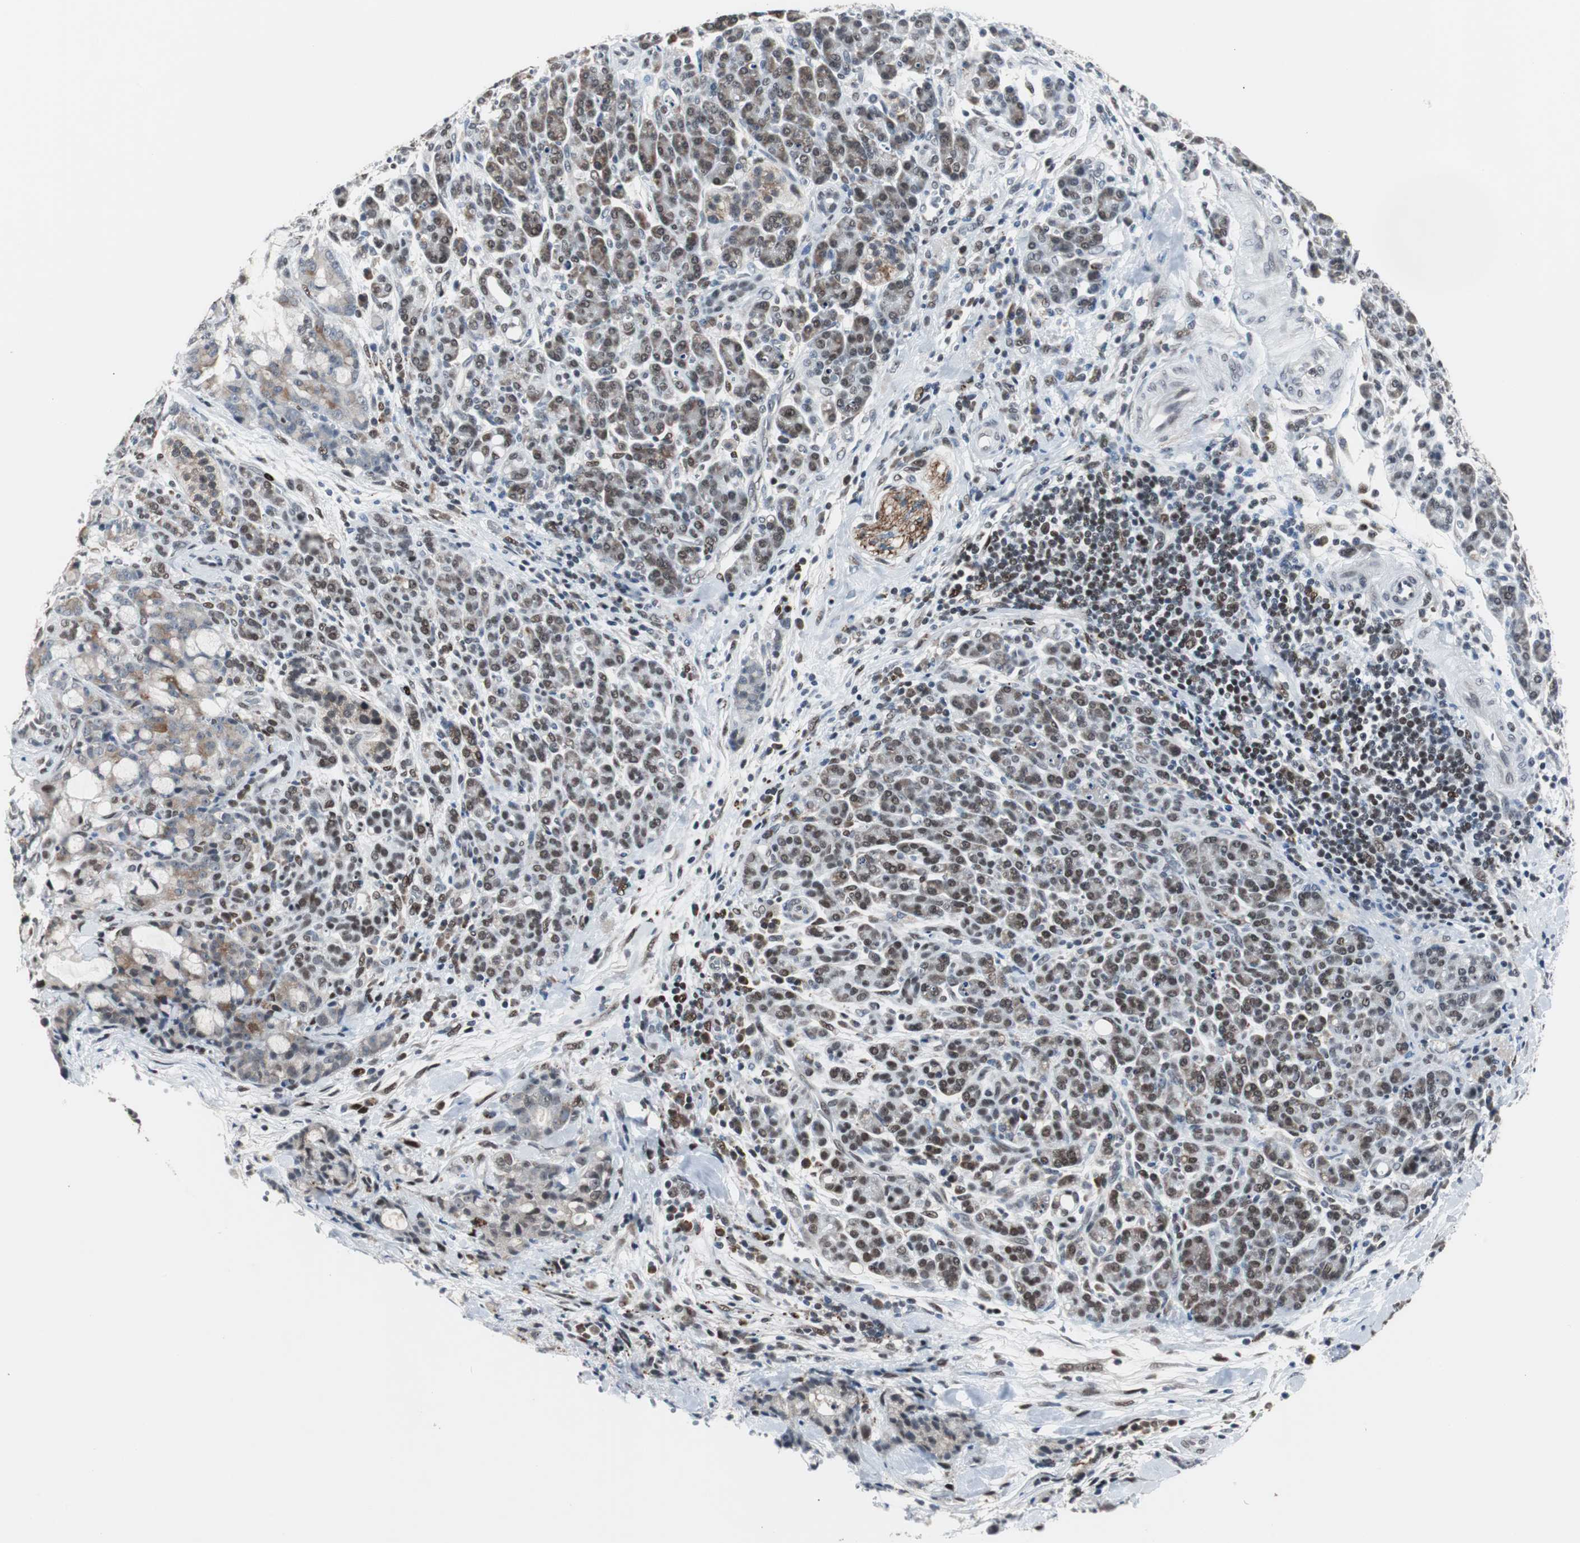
{"staining": {"intensity": "moderate", "quantity": ">75%", "location": "nuclear"}, "tissue": "pancreatic cancer", "cell_type": "Tumor cells", "image_type": "cancer", "snomed": [{"axis": "morphology", "description": "Adenocarcinoma, NOS"}, {"axis": "topography", "description": "Pancreas"}], "caption": "Protein expression analysis of human pancreatic adenocarcinoma reveals moderate nuclear staining in about >75% of tumor cells.", "gene": "ZHX2", "patient": {"sex": "female", "age": 73}}